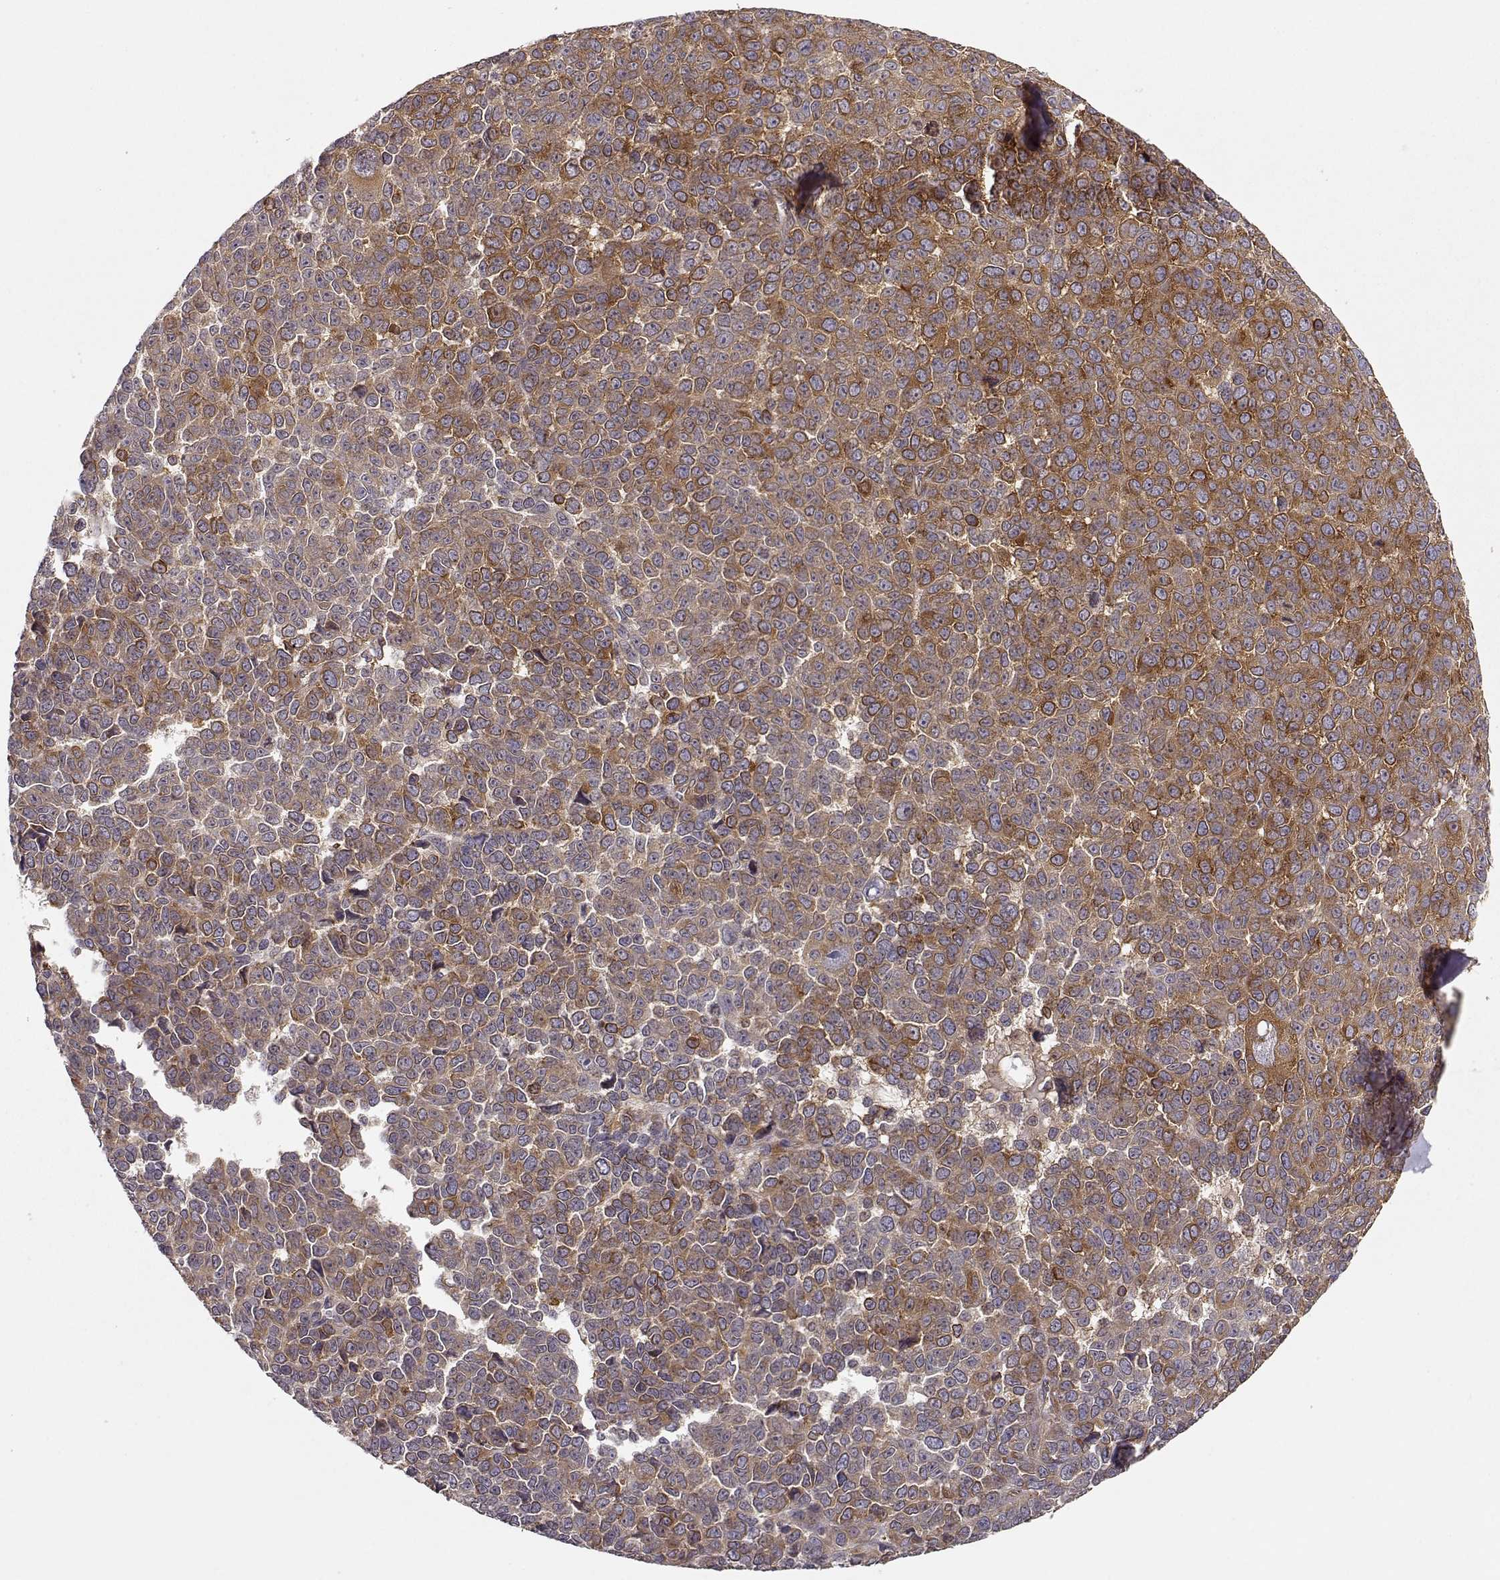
{"staining": {"intensity": "moderate", "quantity": ">75%", "location": "cytoplasmic/membranous"}, "tissue": "melanoma", "cell_type": "Tumor cells", "image_type": "cancer", "snomed": [{"axis": "morphology", "description": "Malignant melanoma, NOS"}, {"axis": "topography", "description": "Skin"}], "caption": "Malignant melanoma tissue displays moderate cytoplasmic/membranous positivity in about >75% of tumor cells, visualized by immunohistochemistry.", "gene": "ARHGEF2", "patient": {"sex": "female", "age": 95}}